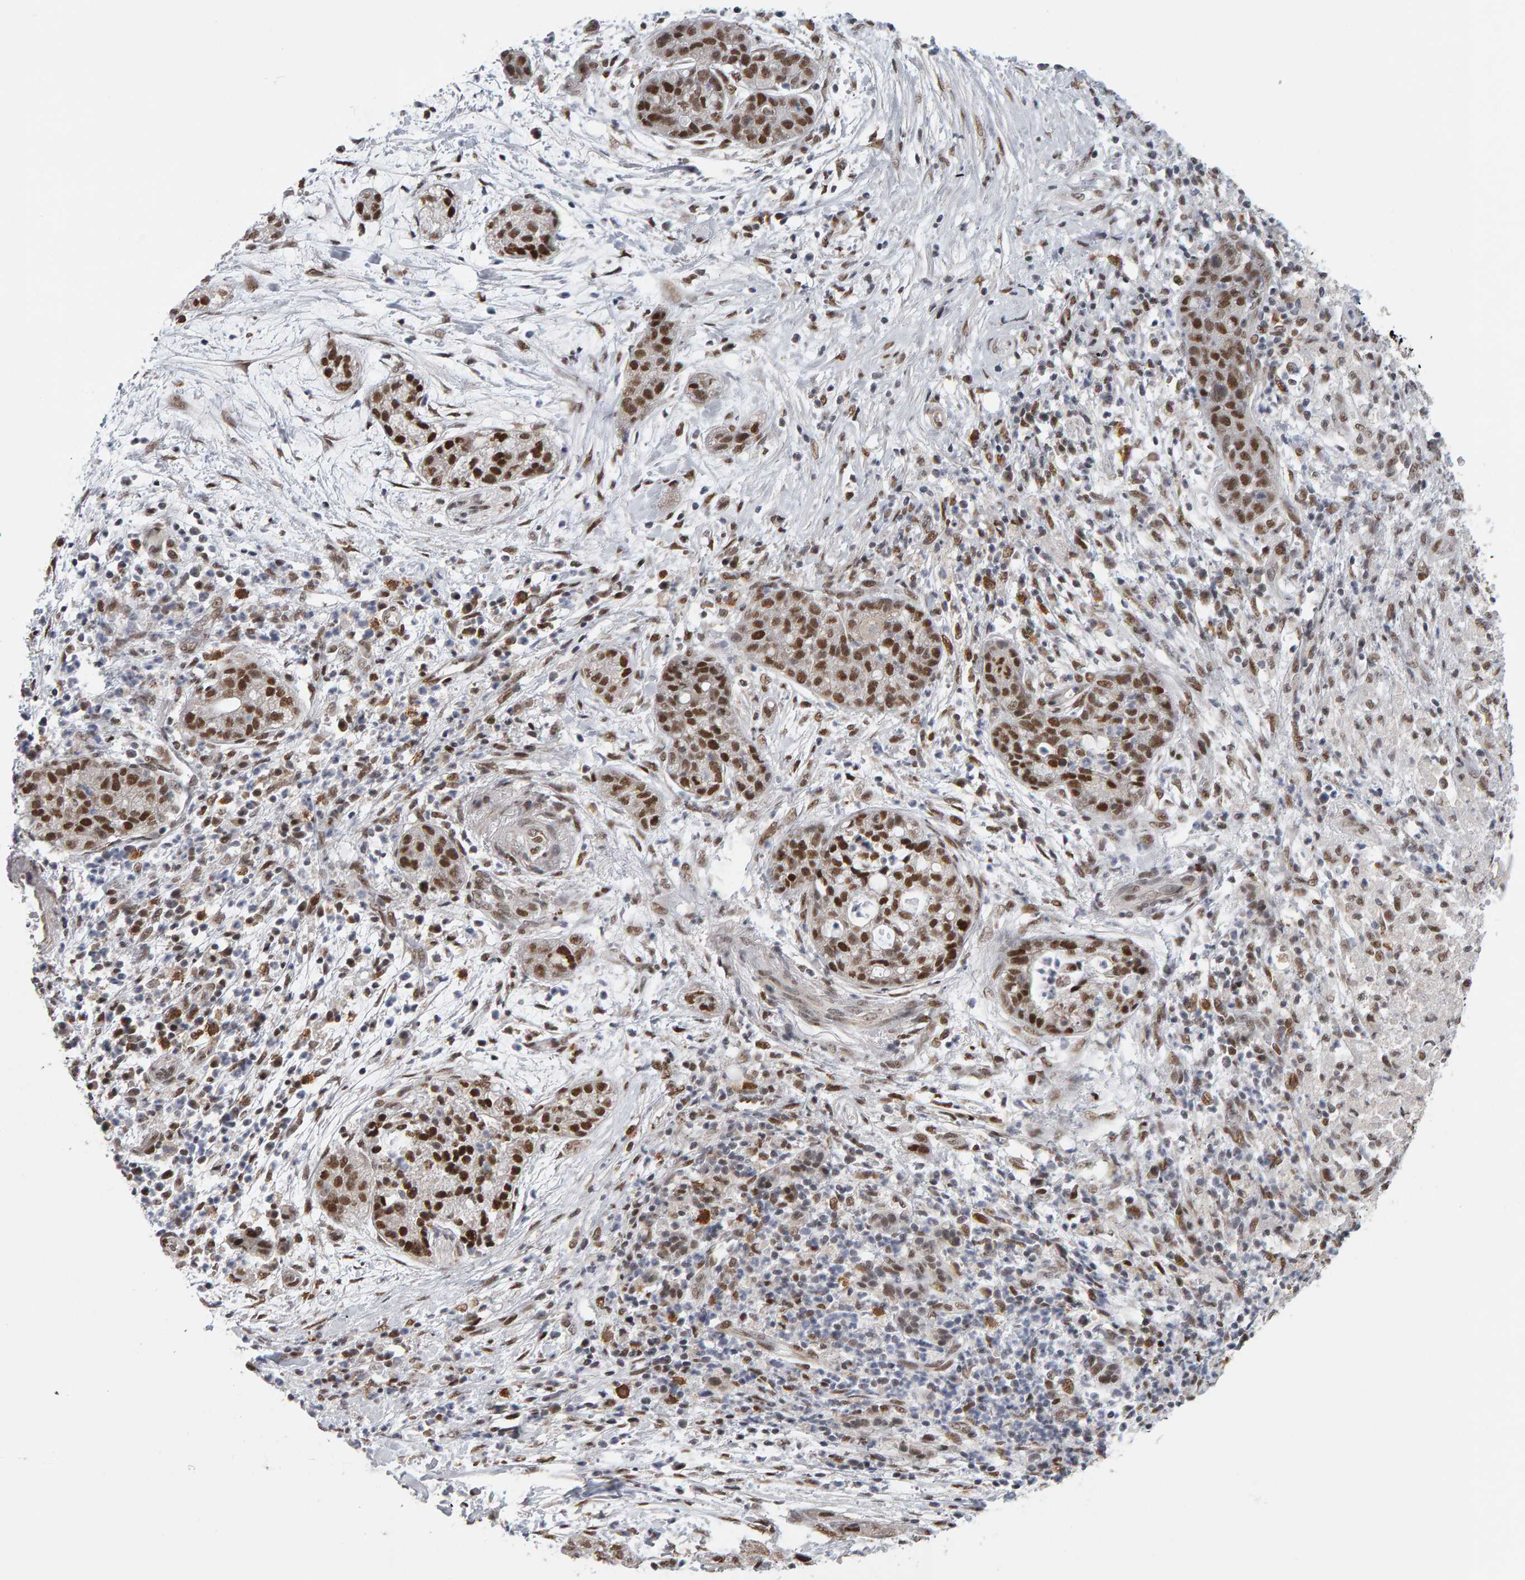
{"staining": {"intensity": "strong", "quantity": ">75%", "location": "nuclear"}, "tissue": "pancreatic cancer", "cell_type": "Tumor cells", "image_type": "cancer", "snomed": [{"axis": "morphology", "description": "Adenocarcinoma, NOS"}, {"axis": "topography", "description": "Pancreas"}], "caption": "Pancreatic cancer stained with DAB (3,3'-diaminobenzidine) IHC shows high levels of strong nuclear expression in approximately >75% of tumor cells. (DAB (3,3'-diaminobenzidine) = brown stain, brightfield microscopy at high magnification).", "gene": "ATF7IP", "patient": {"sex": "female", "age": 78}}